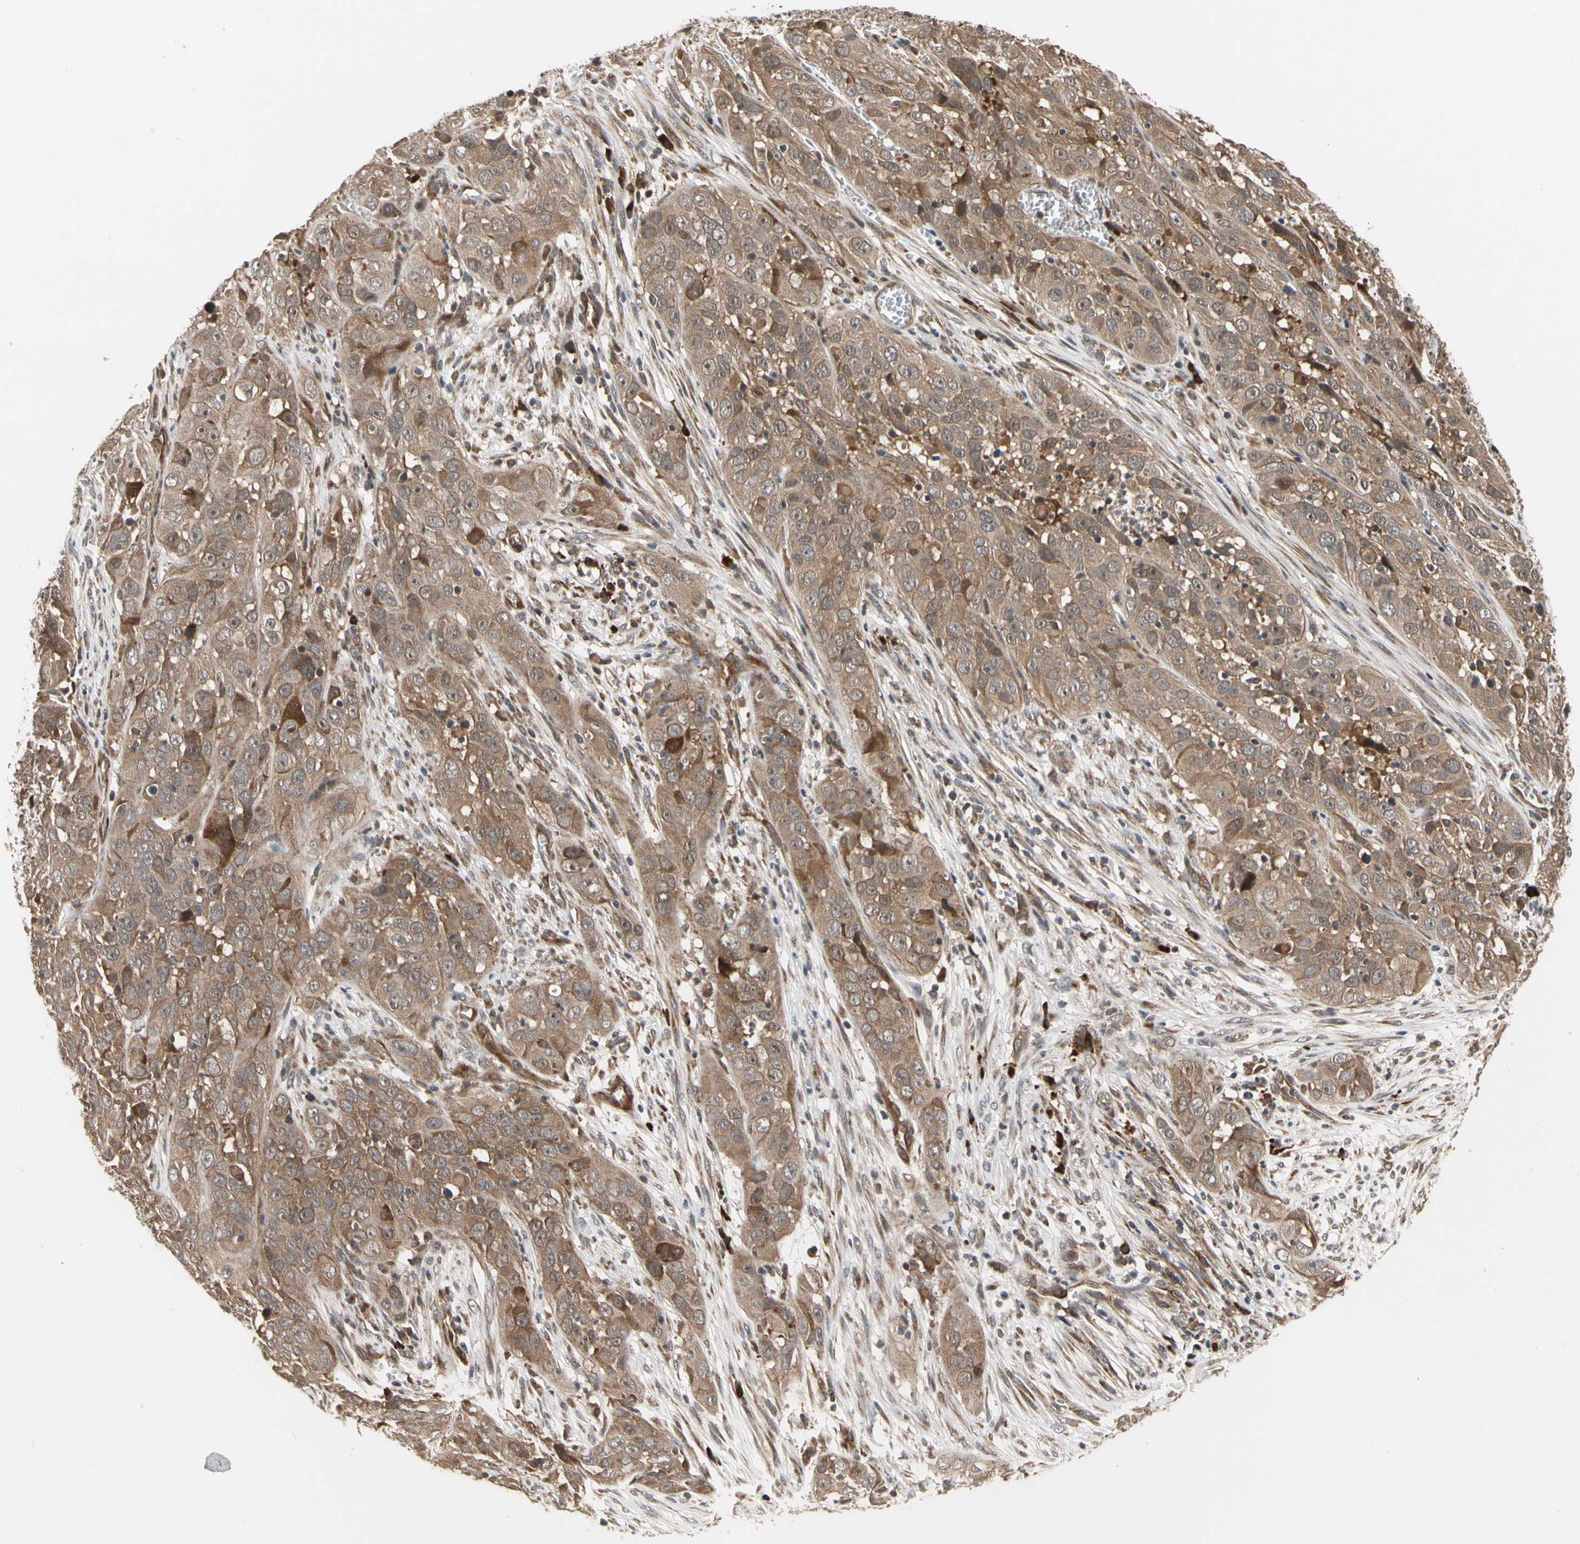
{"staining": {"intensity": "moderate", "quantity": ">75%", "location": "cytoplasmic/membranous"}, "tissue": "cervical cancer", "cell_type": "Tumor cells", "image_type": "cancer", "snomed": [{"axis": "morphology", "description": "Squamous cell carcinoma, NOS"}, {"axis": "topography", "description": "Cervix"}], "caption": "Immunohistochemical staining of human cervical squamous cell carcinoma displays moderate cytoplasmic/membranous protein positivity in about >75% of tumor cells. Ihc stains the protein in brown and the nuclei are stained blue.", "gene": "CYTIP", "patient": {"sex": "female", "age": 32}}